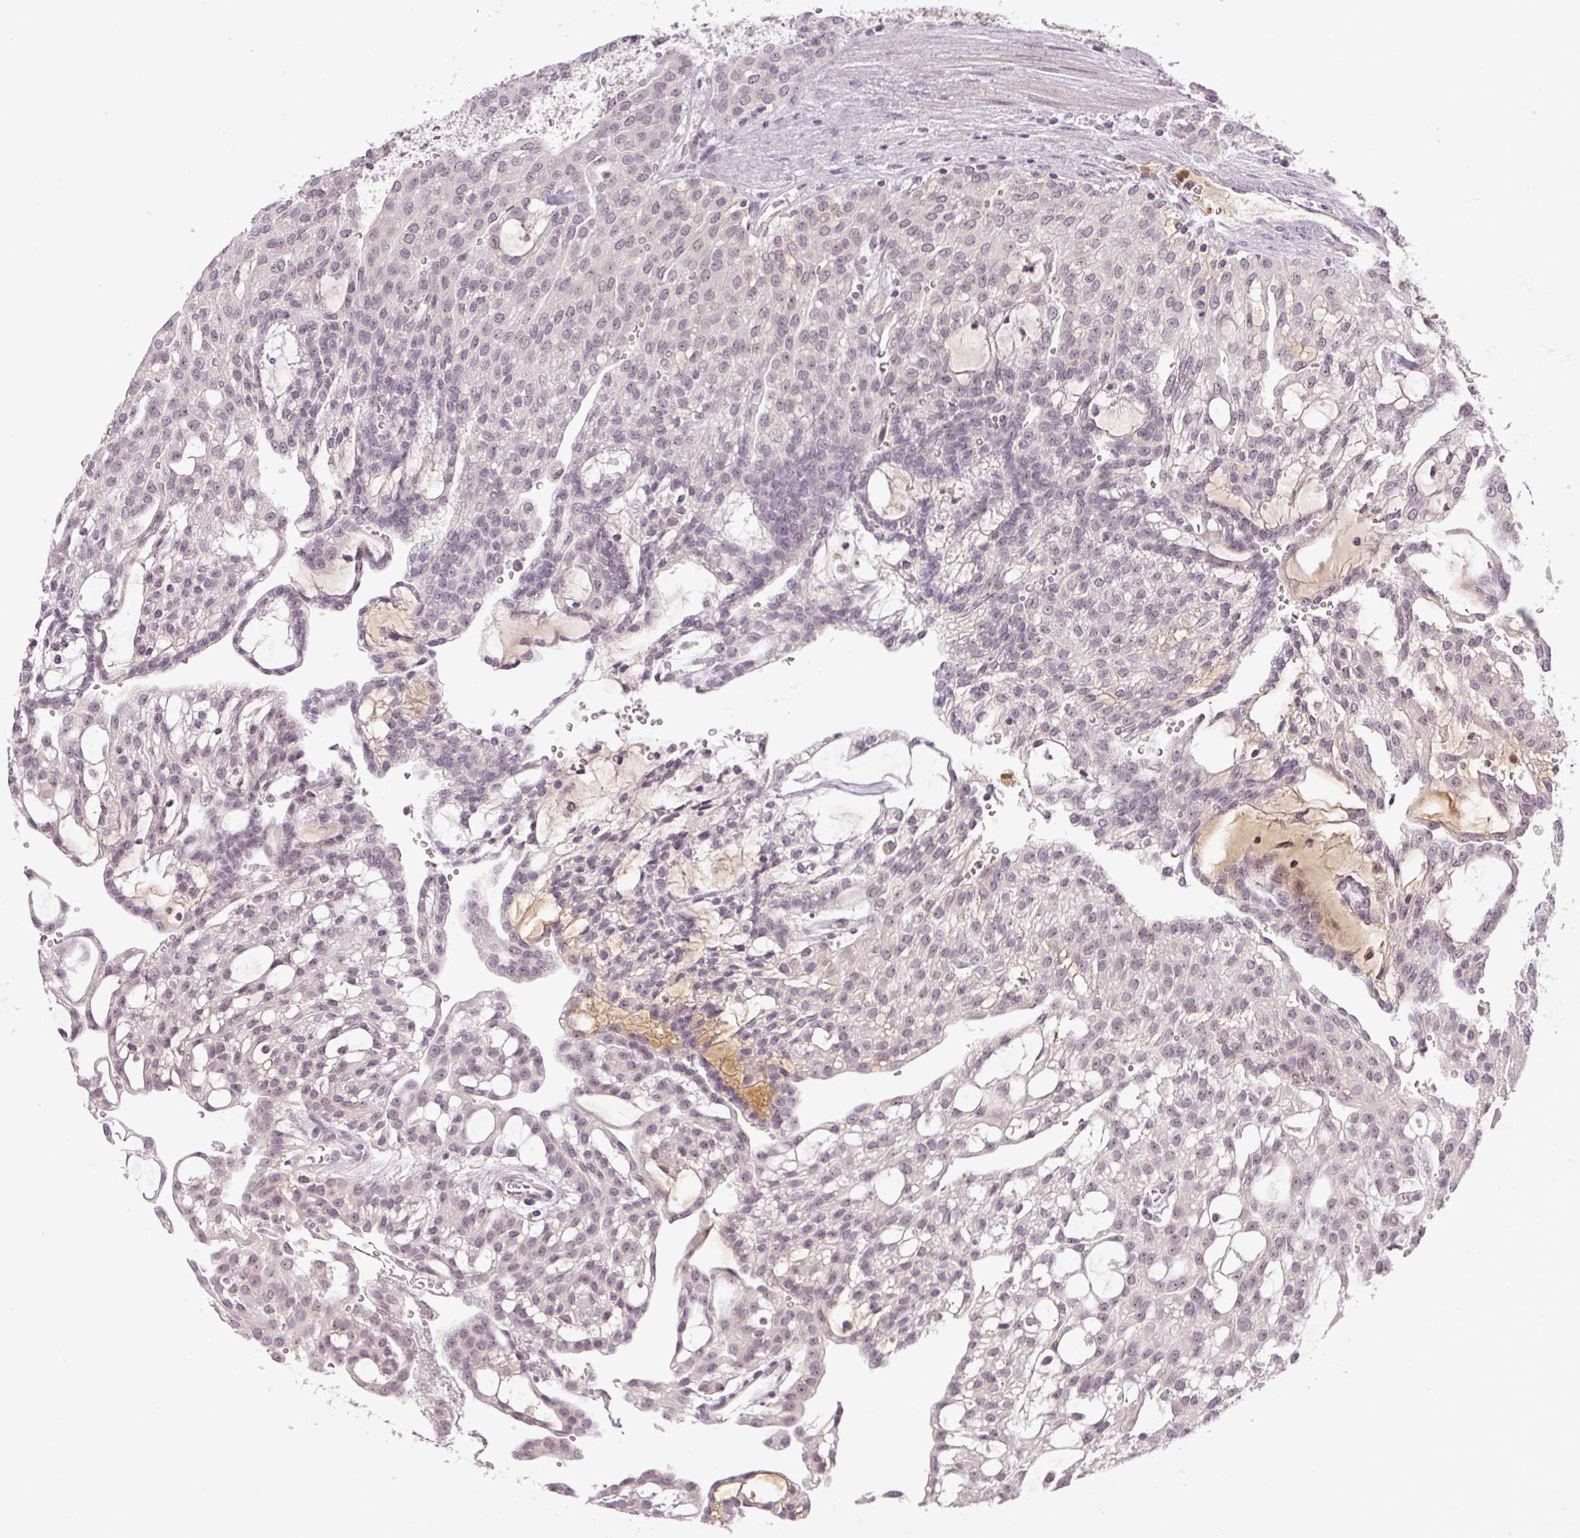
{"staining": {"intensity": "weak", "quantity": "<25%", "location": "nuclear"}, "tissue": "renal cancer", "cell_type": "Tumor cells", "image_type": "cancer", "snomed": [{"axis": "morphology", "description": "Adenocarcinoma, NOS"}, {"axis": "topography", "description": "Kidney"}], "caption": "Immunohistochemistry (IHC) of renal cancer demonstrates no staining in tumor cells.", "gene": "SGF29", "patient": {"sex": "male", "age": 63}}